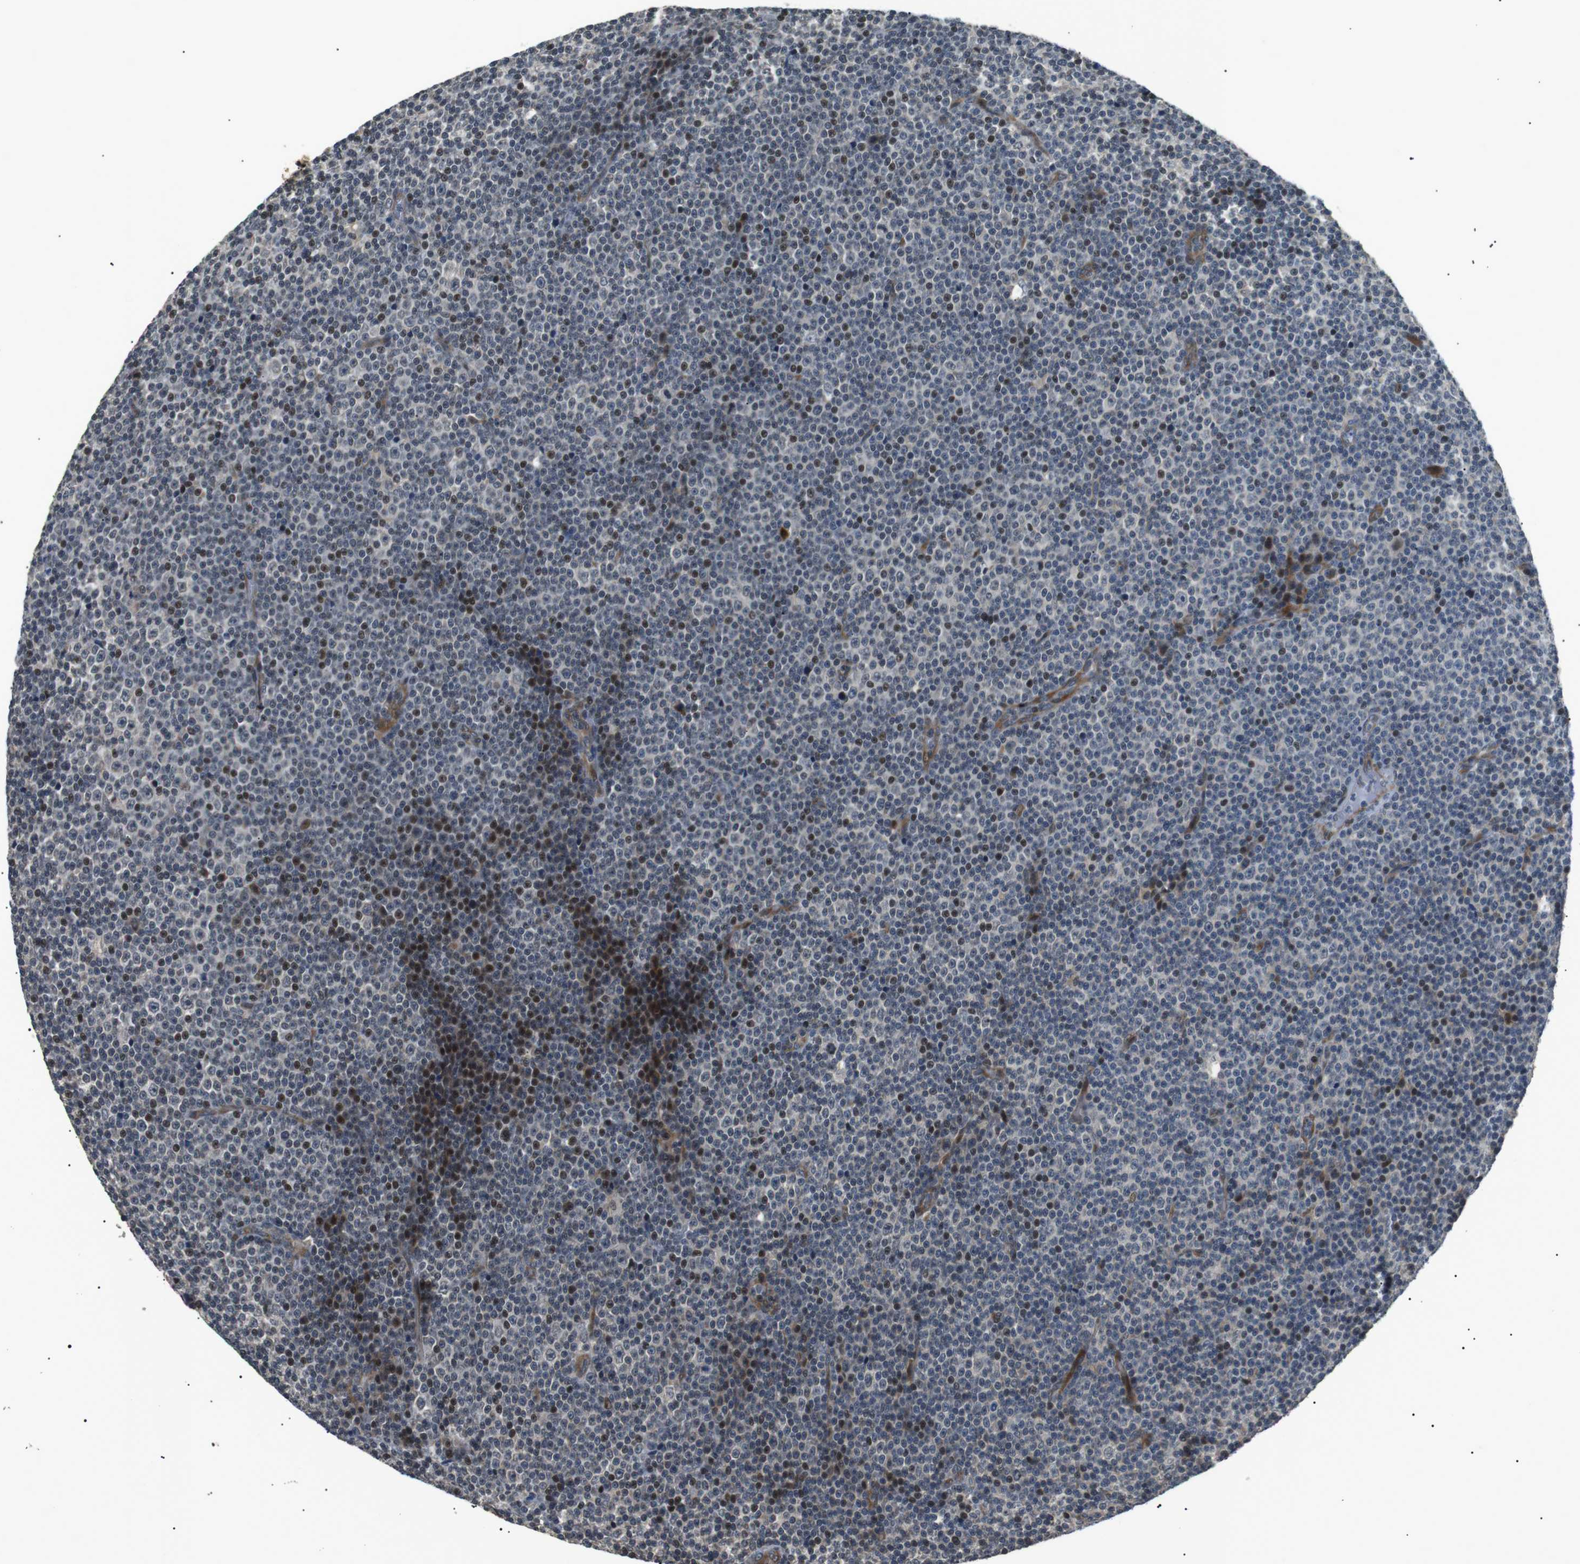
{"staining": {"intensity": "negative", "quantity": "none", "location": "none"}, "tissue": "lymphoma", "cell_type": "Tumor cells", "image_type": "cancer", "snomed": [{"axis": "morphology", "description": "Malignant lymphoma, non-Hodgkin's type, Low grade"}, {"axis": "topography", "description": "Lymph node"}], "caption": "Immunohistochemistry (IHC) image of lymphoma stained for a protein (brown), which displays no positivity in tumor cells. (Immunohistochemistry (IHC), brightfield microscopy, high magnification).", "gene": "HSPA13", "patient": {"sex": "female", "age": 67}}